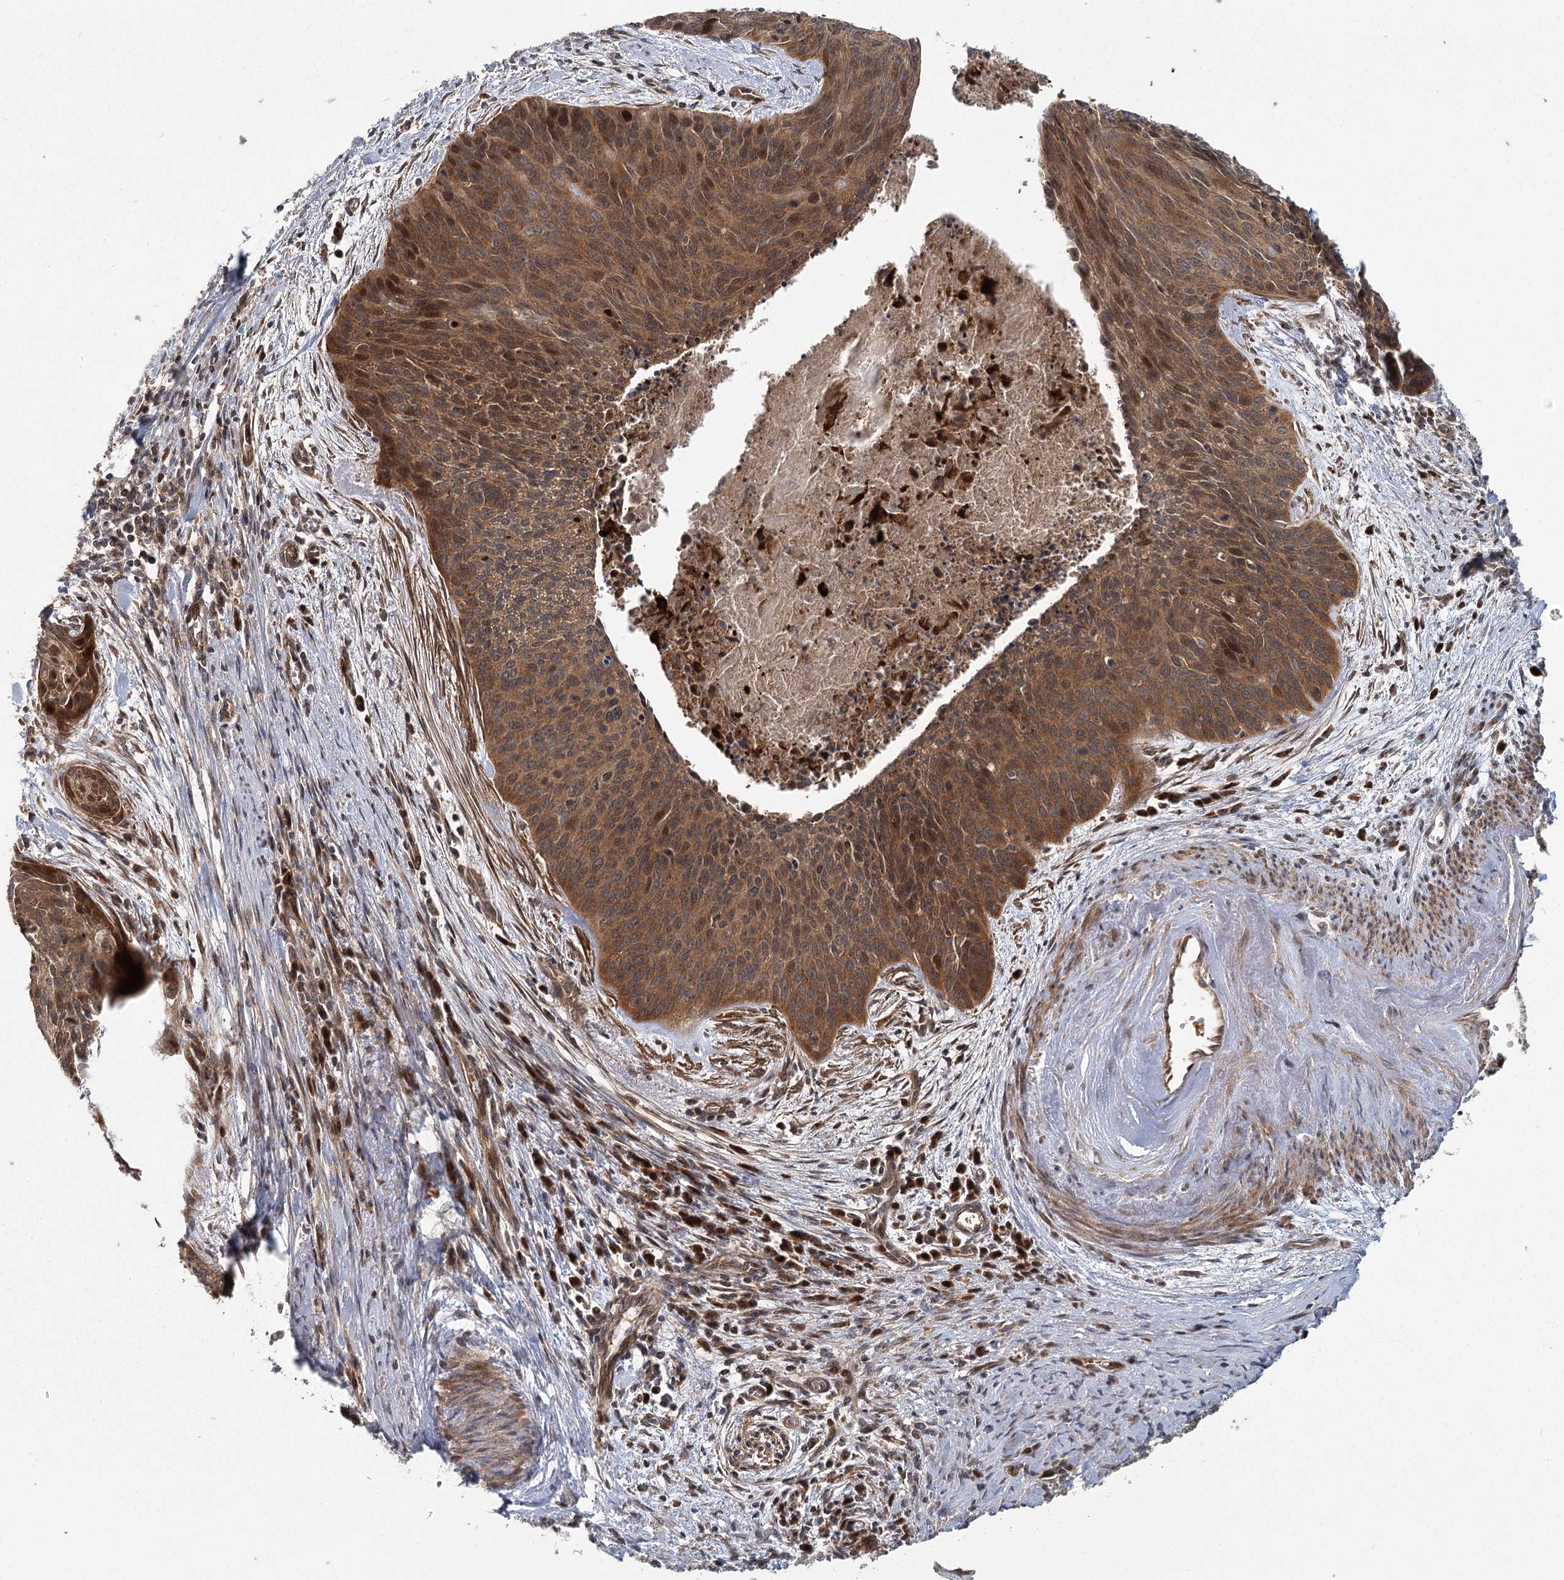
{"staining": {"intensity": "moderate", "quantity": ">75%", "location": "cytoplasmic/membranous,nuclear"}, "tissue": "cervical cancer", "cell_type": "Tumor cells", "image_type": "cancer", "snomed": [{"axis": "morphology", "description": "Squamous cell carcinoma, NOS"}, {"axis": "topography", "description": "Cervix"}], "caption": "A micrograph of cervical squamous cell carcinoma stained for a protein demonstrates moderate cytoplasmic/membranous and nuclear brown staining in tumor cells. The staining was performed using DAB (3,3'-diaminobenzidine) to visualize the protein expression in brown, while the nuclei were stained in blue with hematoxylin (Magnification: 20x).", "gene": "RAPGEF6", "patient": {"sex": "female", "age": 55}}